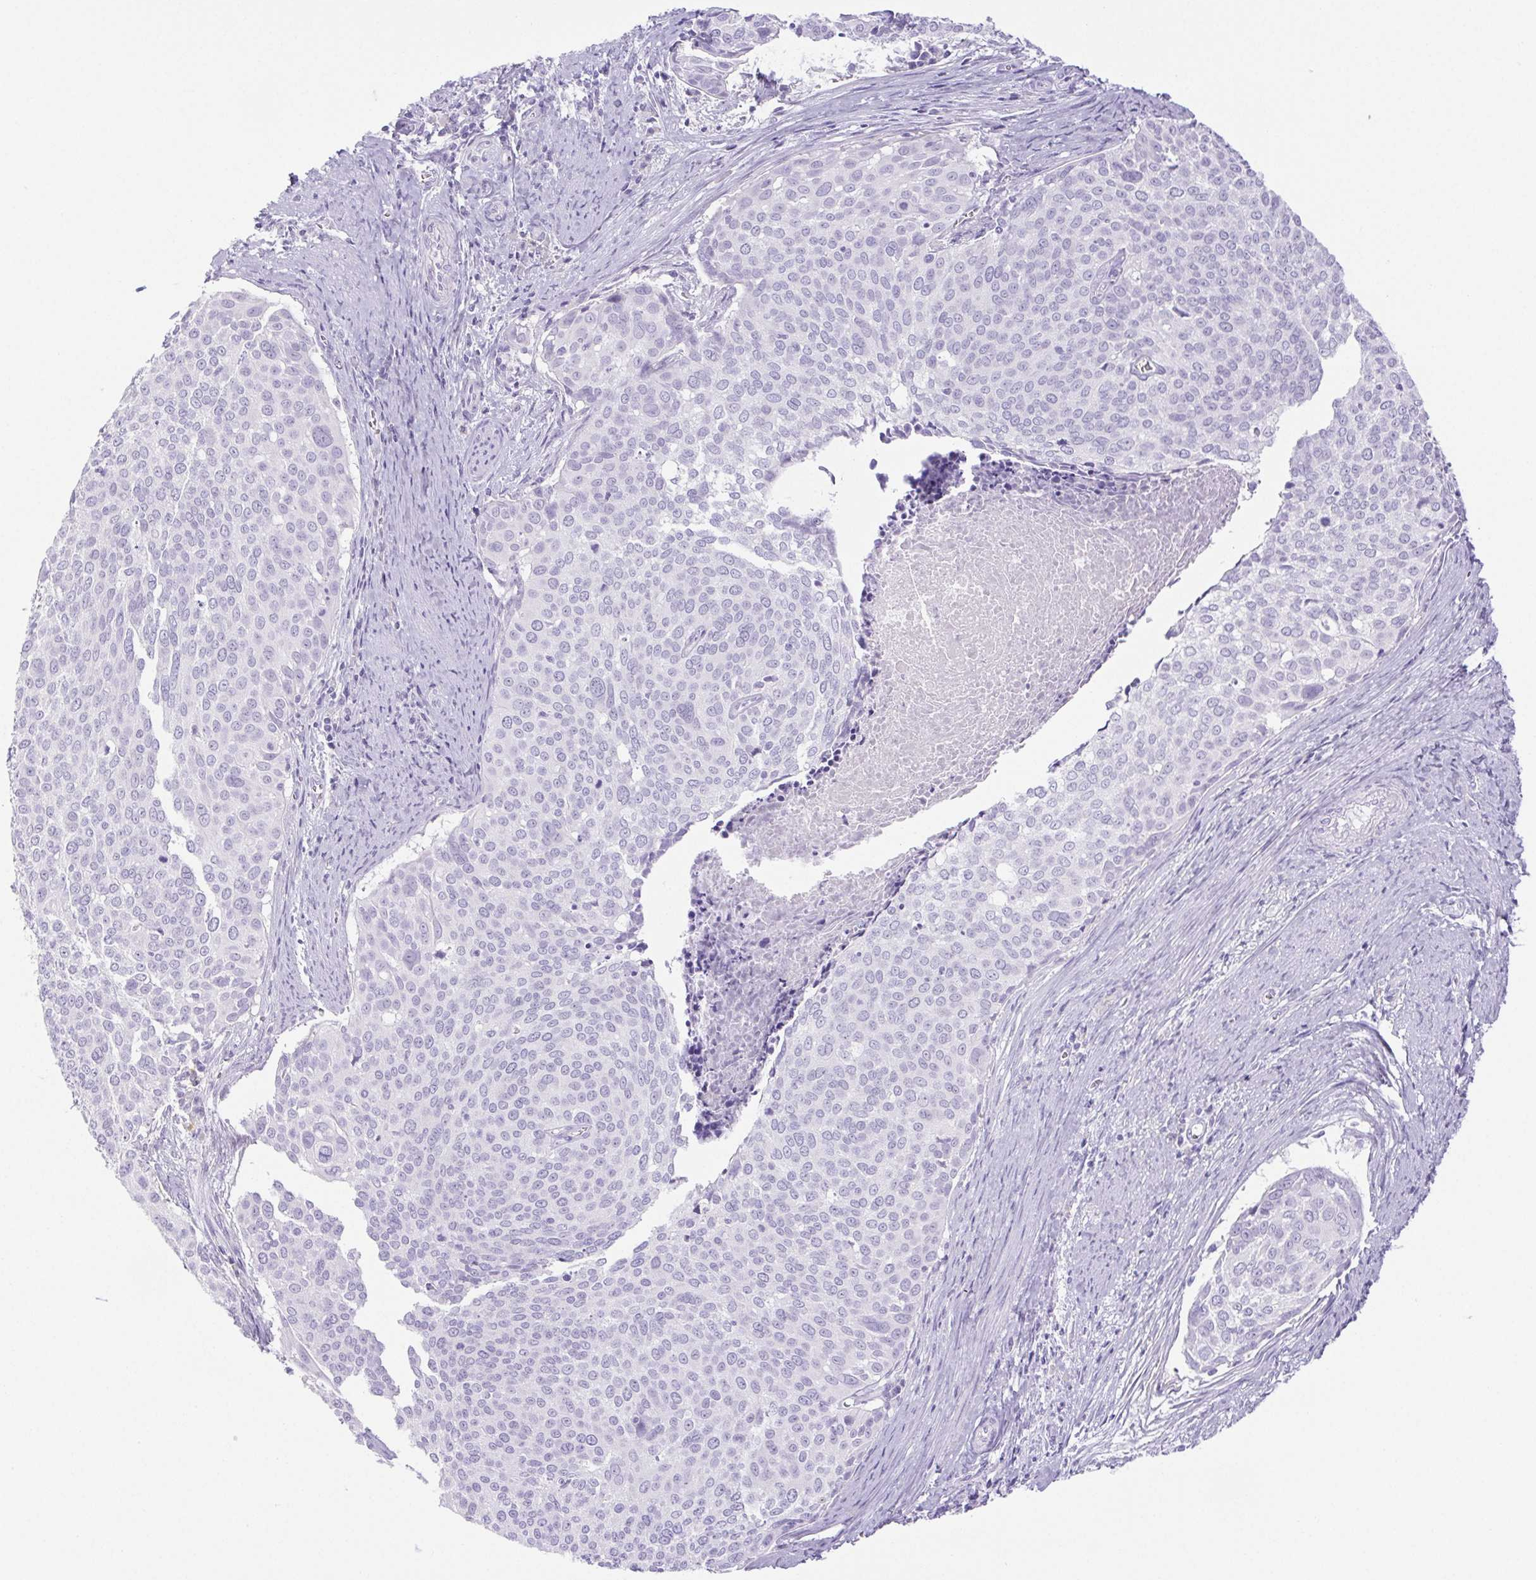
{"staining": {"intensity": "negative", "quantity": "none", "location": "none"}, "tissue": "cervical cancer", "cell_type": "Tumor cells", "image_type": "cancer", "snomed": [{"axis": "morphology", "description": "Squamous cell carcinoma, NOS"}, {"axis": "topography", "description": "Cervix"}], "caption": "Cervical cancer (squamous cell carcinoma) stained for a protein using immunohistochemistry shows no expression tumor cells.", "gene": "PAPPA2", "patient": {"sex": "female", "age": 39}}